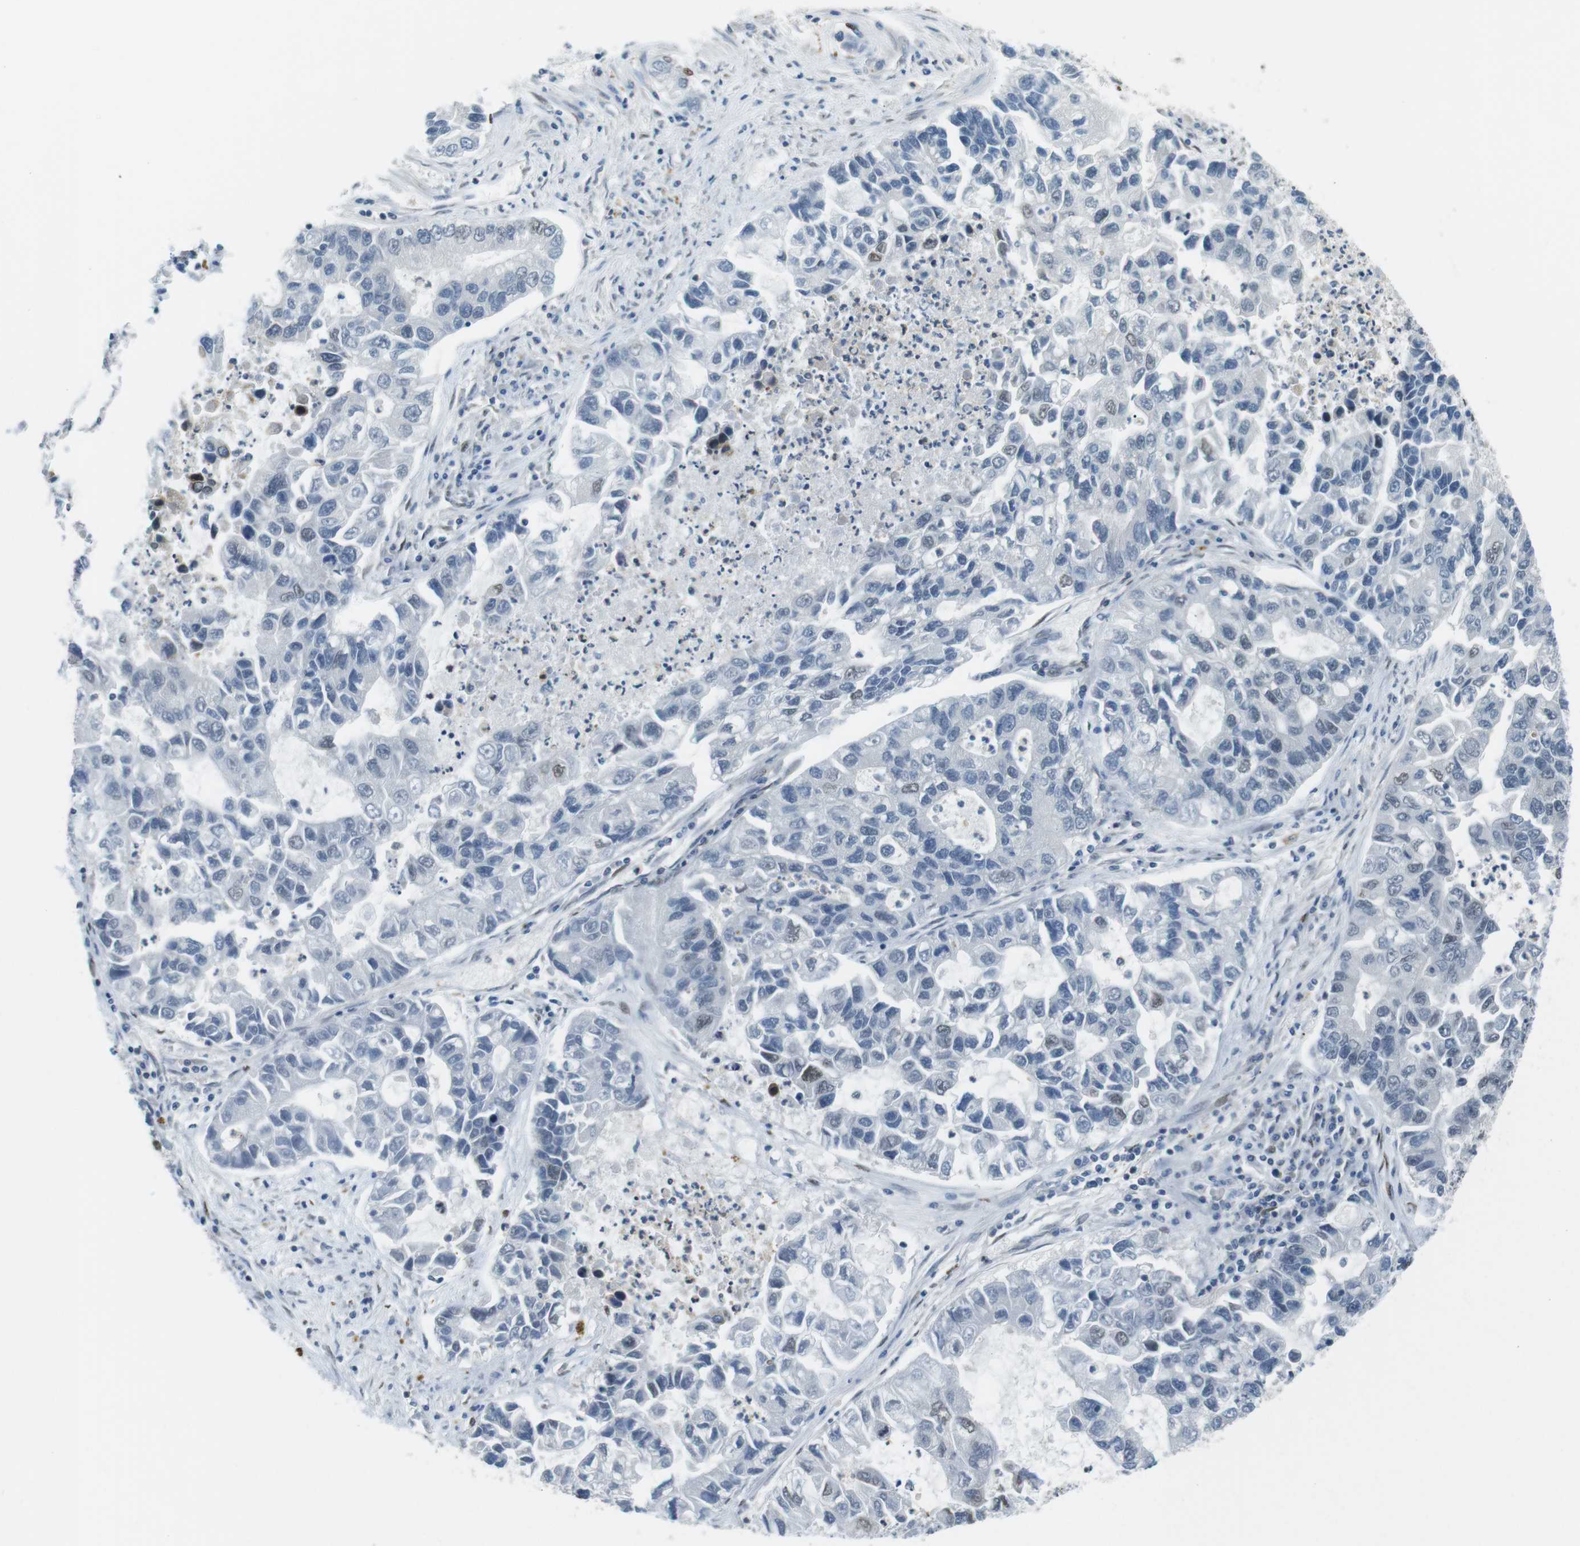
{"staining": {"intensity": "weak", "quantity": "<25%", "location": "nuclear"}, "tissue": "lung cancer", "cell_type": "Tumor cells", "image_type": "cancer", "snomed": [{"axis": "morphology", "description": "Adenocarcinoma, NOS"}, {"axis": "topography", "description": "Lung"}], "caption": "The histopathology image demonstrates no significant staining in tumor cells of adenocarcinoma (lung). Brightfield microscopy of immunohistochemistry (IHC) stained with DAB (brown) and hematoxylin (blue), captured at high magnification.", "gene": "USP7", "patient": {"sex": "female", "age": 51}}